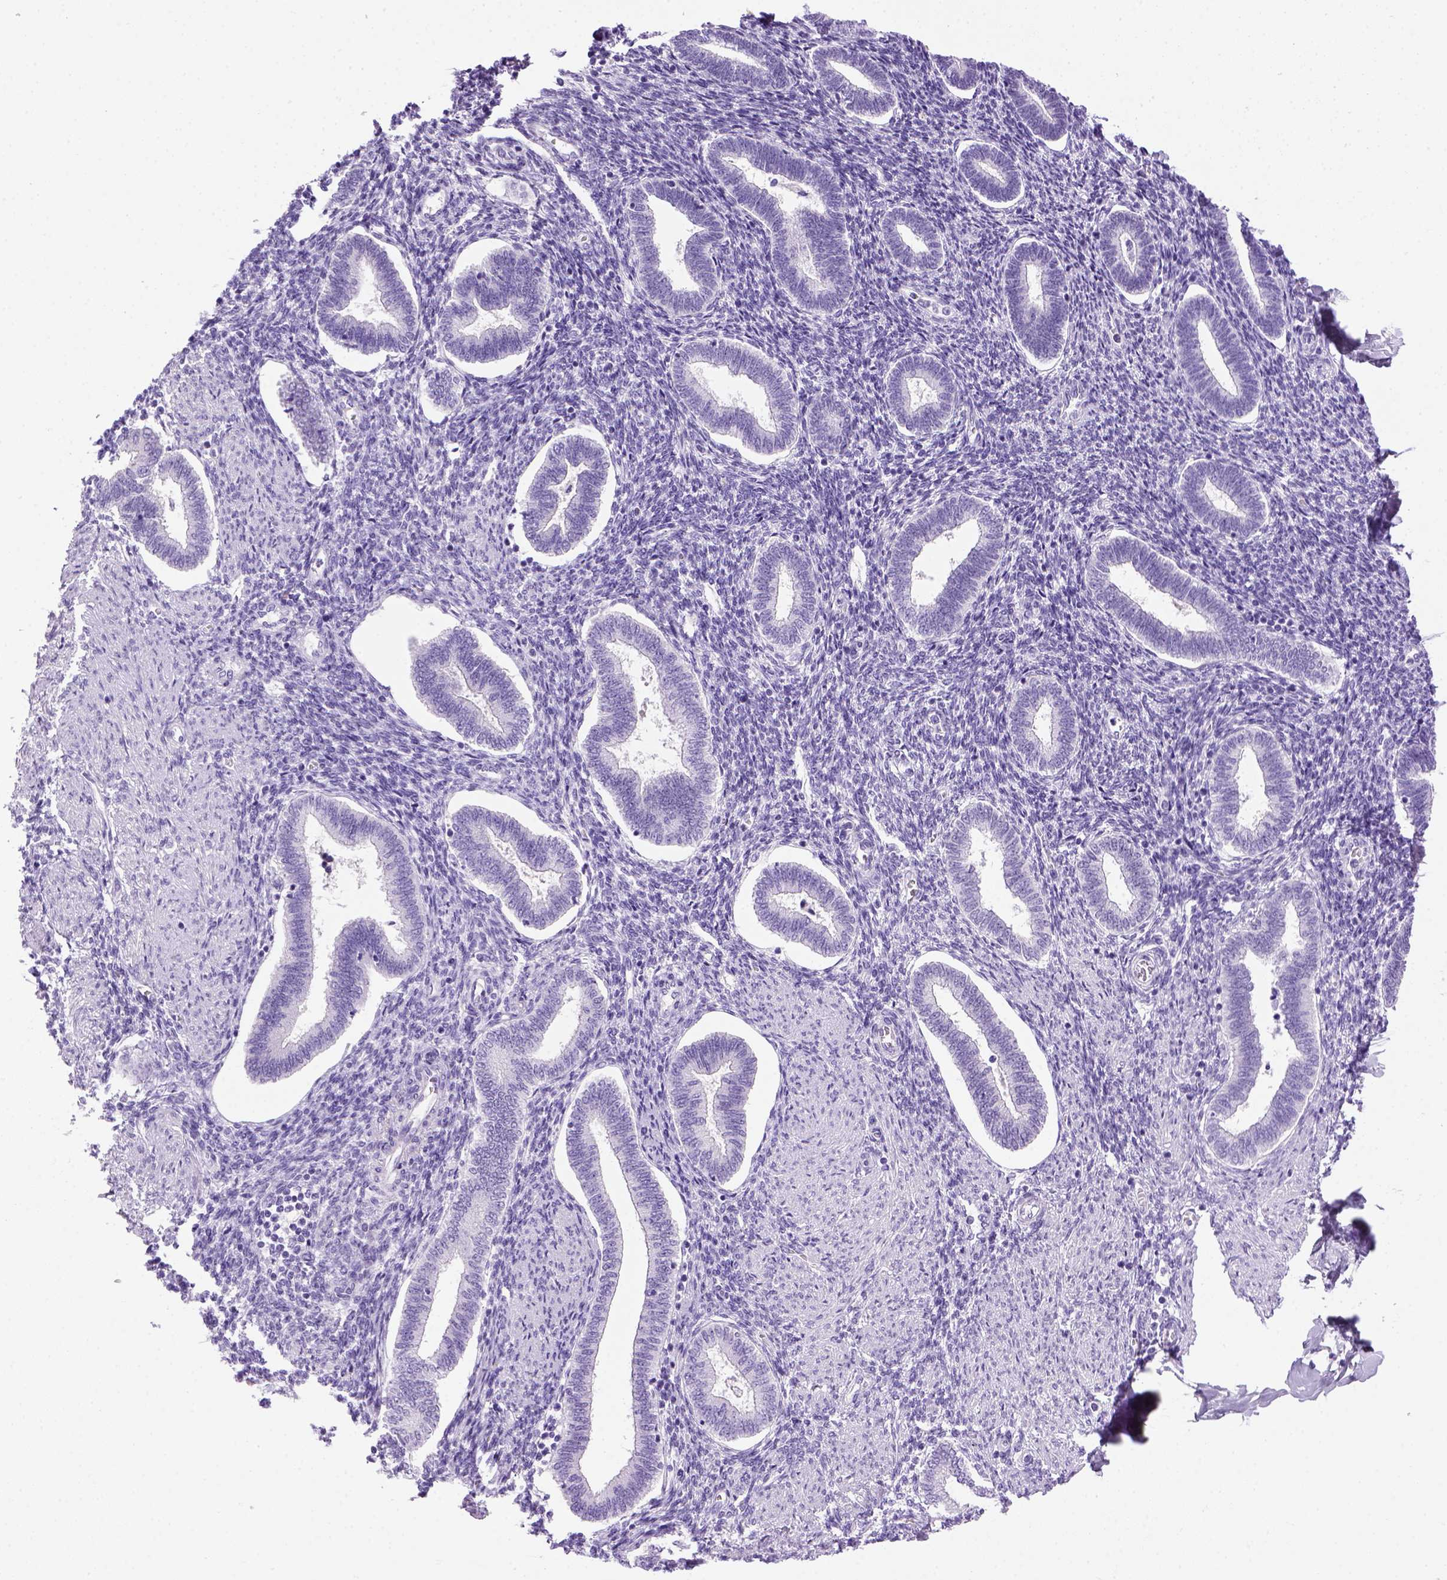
{"staining": {"intensity": "negative", "quantity": "none", "location": "none"}, "tissue": "endometrium", "cell_type": "Cells in endometrial stroma", "image_type": "normal", "snomed": [{"axis": "morphology", "description": "Normal tissue, NOS"}, {"axis": "topography", "description": "Endometrium"}], "caption": "Immunohistochemistry histopathology image of normal endometrium: endometrium stained with DAB exhibits no significant protein staining in cells in endometrial stroma.", "gene": "SGCG", "patient": {"sex": "female", "age": 42}}